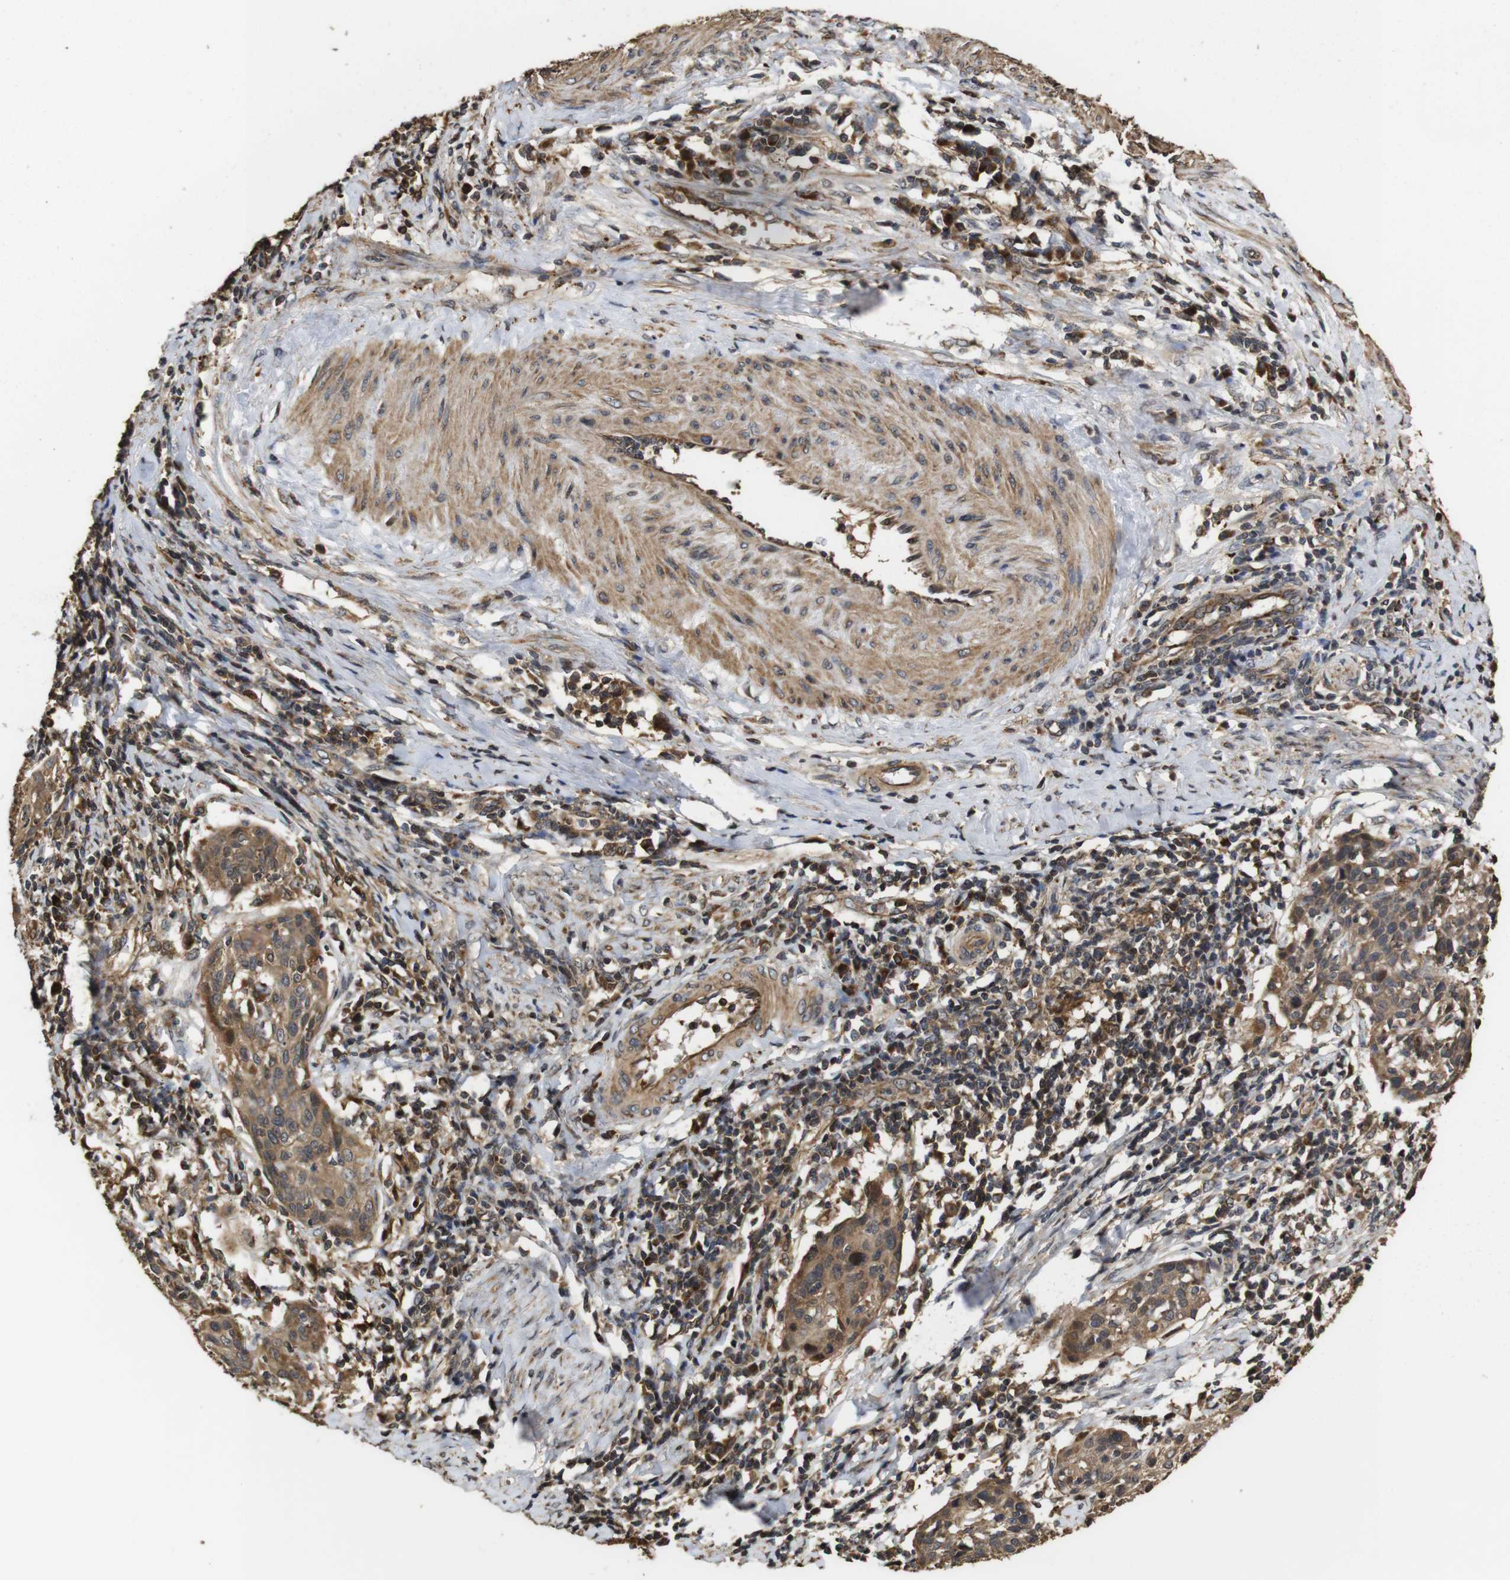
{"staining": {"intensity": "moderate", "quantity": ">75%", "location": "cytoplasmic/membranous"}, "tissue": "cervical cancer", "cell_type": "Tumor cells", "image_type": "cancer", "snomed": [{"axis": "morphology", "description": "Squamous cell carcinoma, NOS"}, {"axis": "topography", "description": "Cervix"}], "caption": "High-magnification brightfield microscopy of cervical cancer (squamous cell carcinoma) stained with DAB (3,3'-diaminobenzidine) (brown) and counterstained with hematoxylin (blue). tumor cells exhibit moderate cytoplasmic/membranous expression is identified in about>75% of cells. The staining was performed using DAB (3,3'-diaminobenzidine), with brown indicating positive protein expression. Nuclei are stained blue with hematoxylin.", "gene": "PTPN14", "patient": {"sex": "female", "age": 38}}